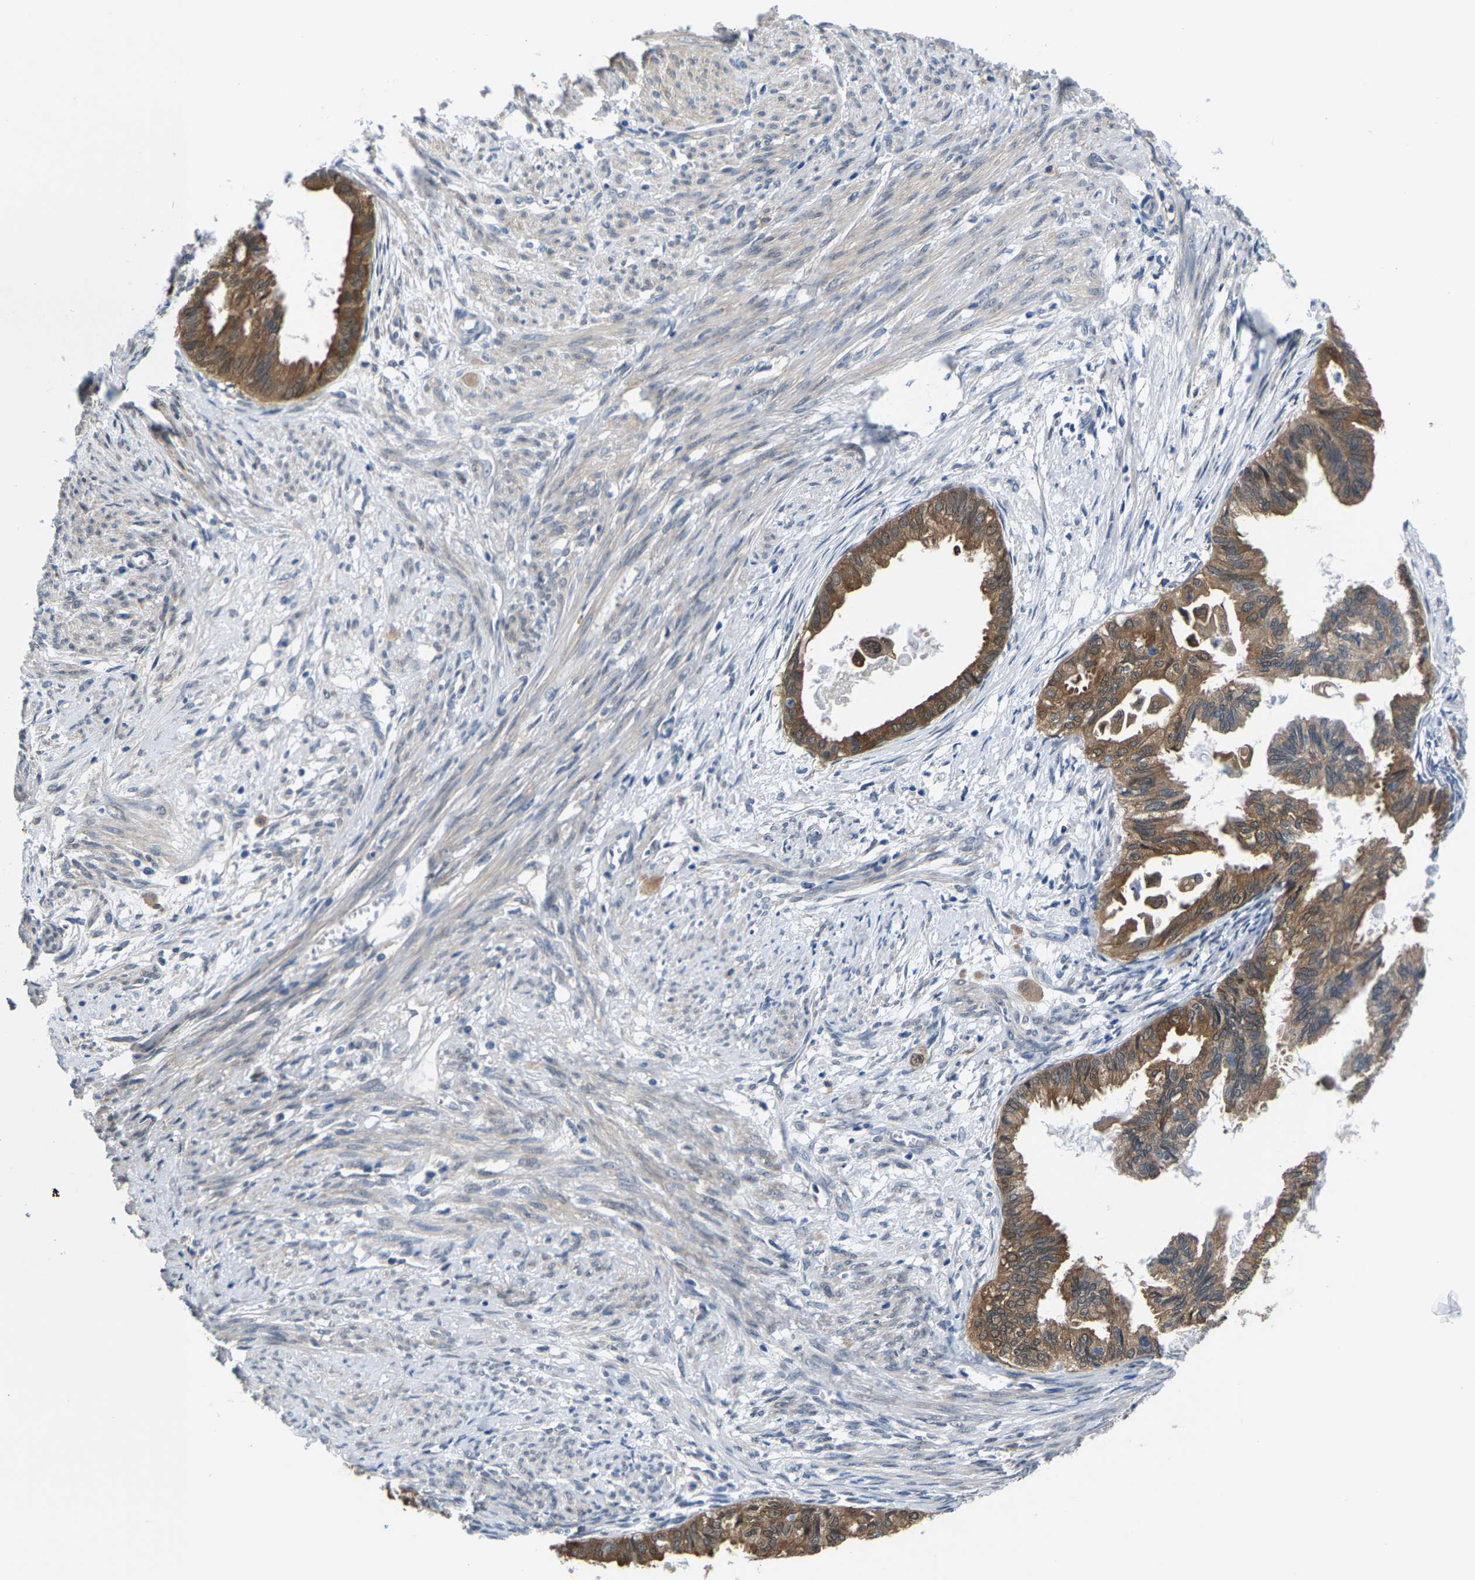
{"staining": {"intensity": "moderate", "quantity": ">75%", "location": "cytoplasmic/membranous"}, "tissue": "cervical cancer", "cell_type": "Tumor cells", "image_type": "cancer", "snomed": [{"axis": "morphology", "description": "Normal tissue, NOS"}, {"axis": "morphology", "description": "Adenocarcinoma, NOS"}, {"axis": "topography", "description": "Cervix"}, {"axis": "topography", "description": "Endometrium"}], "caption": "This is an image of IHC staining of cervical adenocarcinoma, which shows moderate staining in the cytoplasmic/membranous of tumor cells.", "gene": "SSH3", "patient": {"sex": "female", "age": 86}}